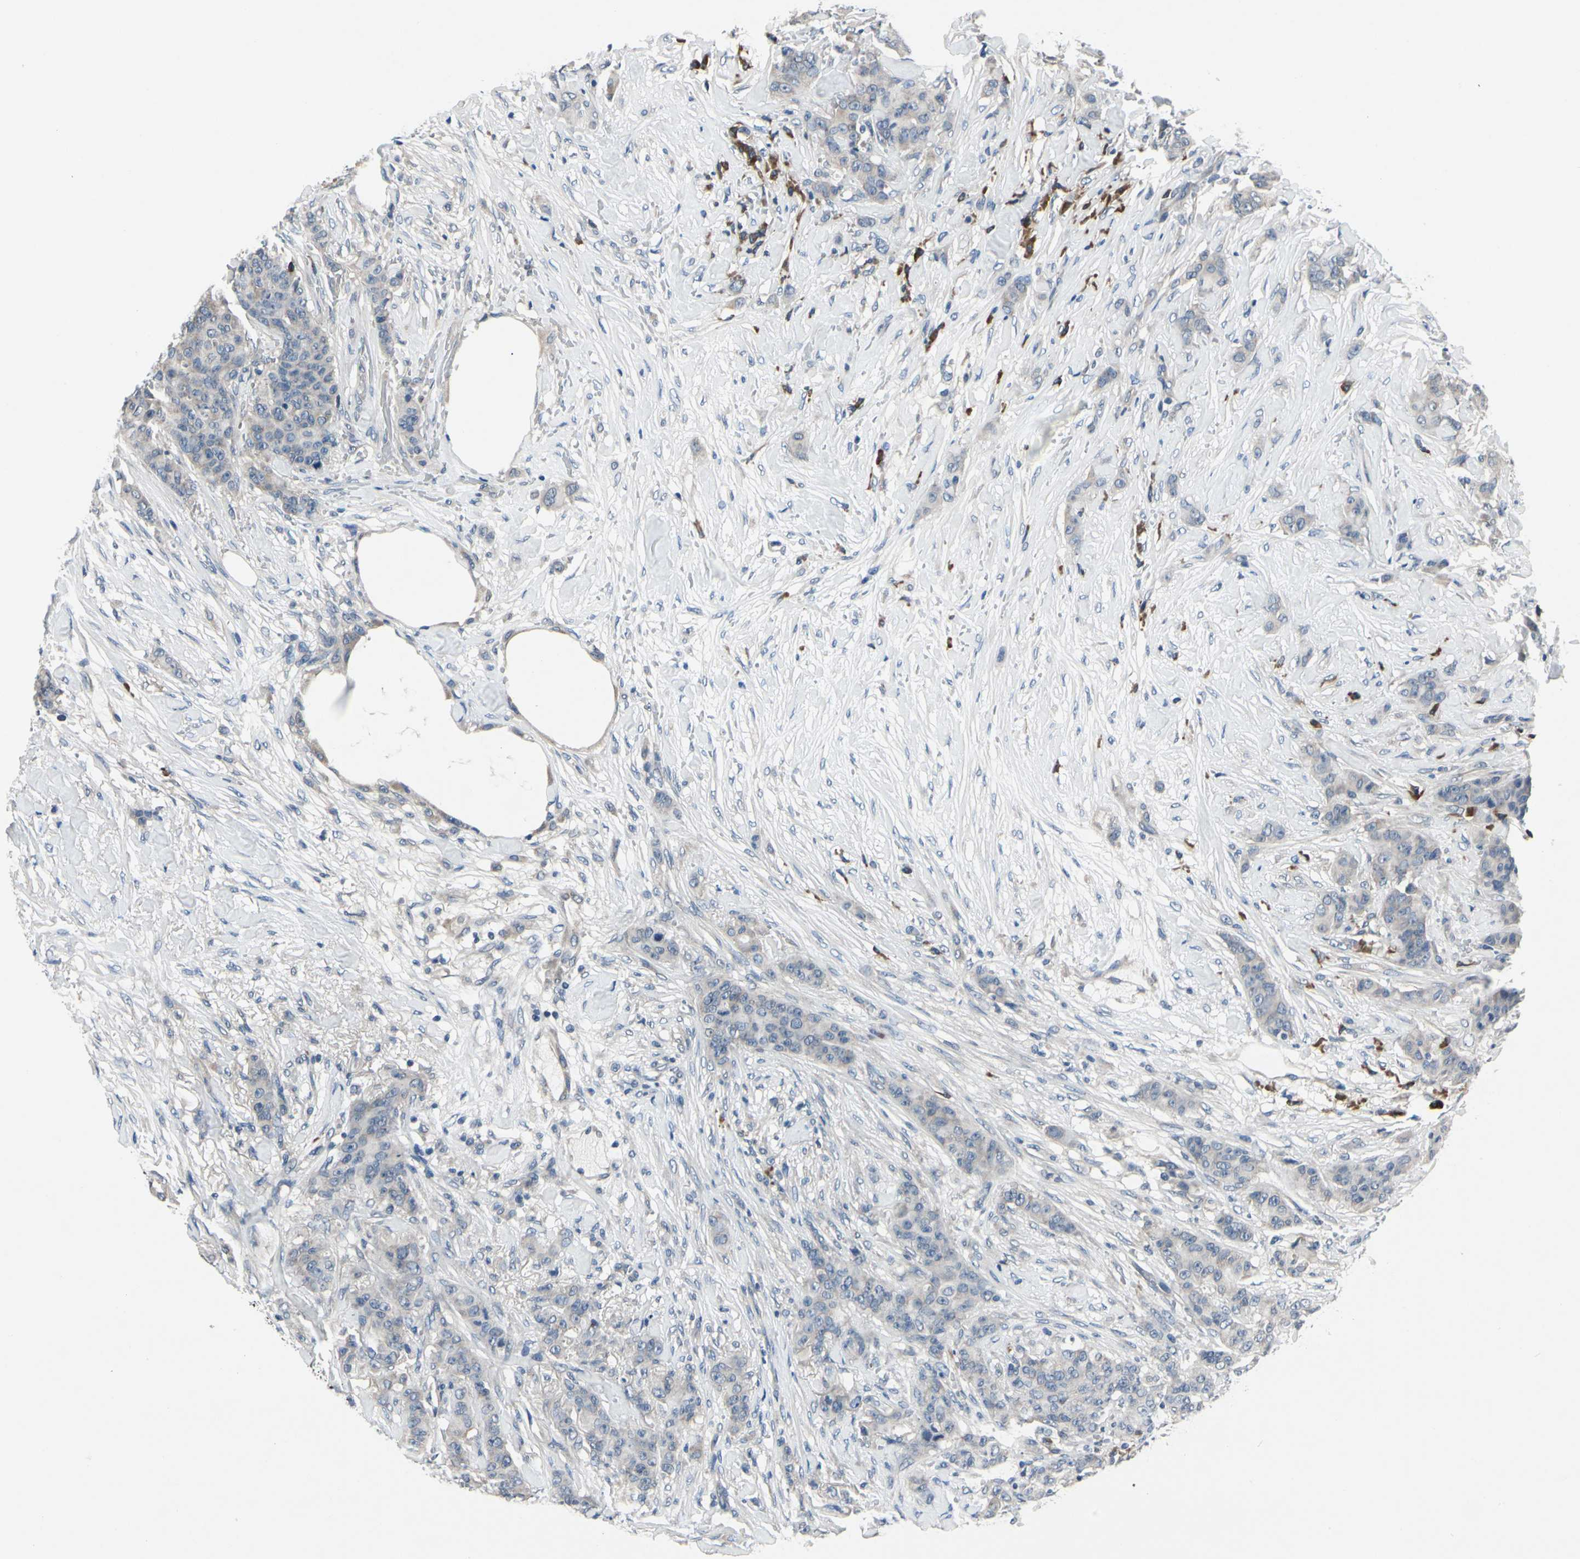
{"staining": {"intensity": "weak", "quantity": "<25%", "location": "cytoplasmic/membranous"}, "tissue": "breast cancer", "cell_type": "Tumor cells", "image_type": "cancer", "snomed": [{"axis": "morphology", "description": "Duct carcinoma"}, {"axis": "topography", "description": "Breast"}], "caption": "High power microscopy photomicrograph of an immunohistochemistry (IHC) histopathology image of invasive ductal carcinoma (breast), revealing no significant staining in tumor cells.", "gene": "SELENOK", "patient": {"sex": "female", "age": 40}}